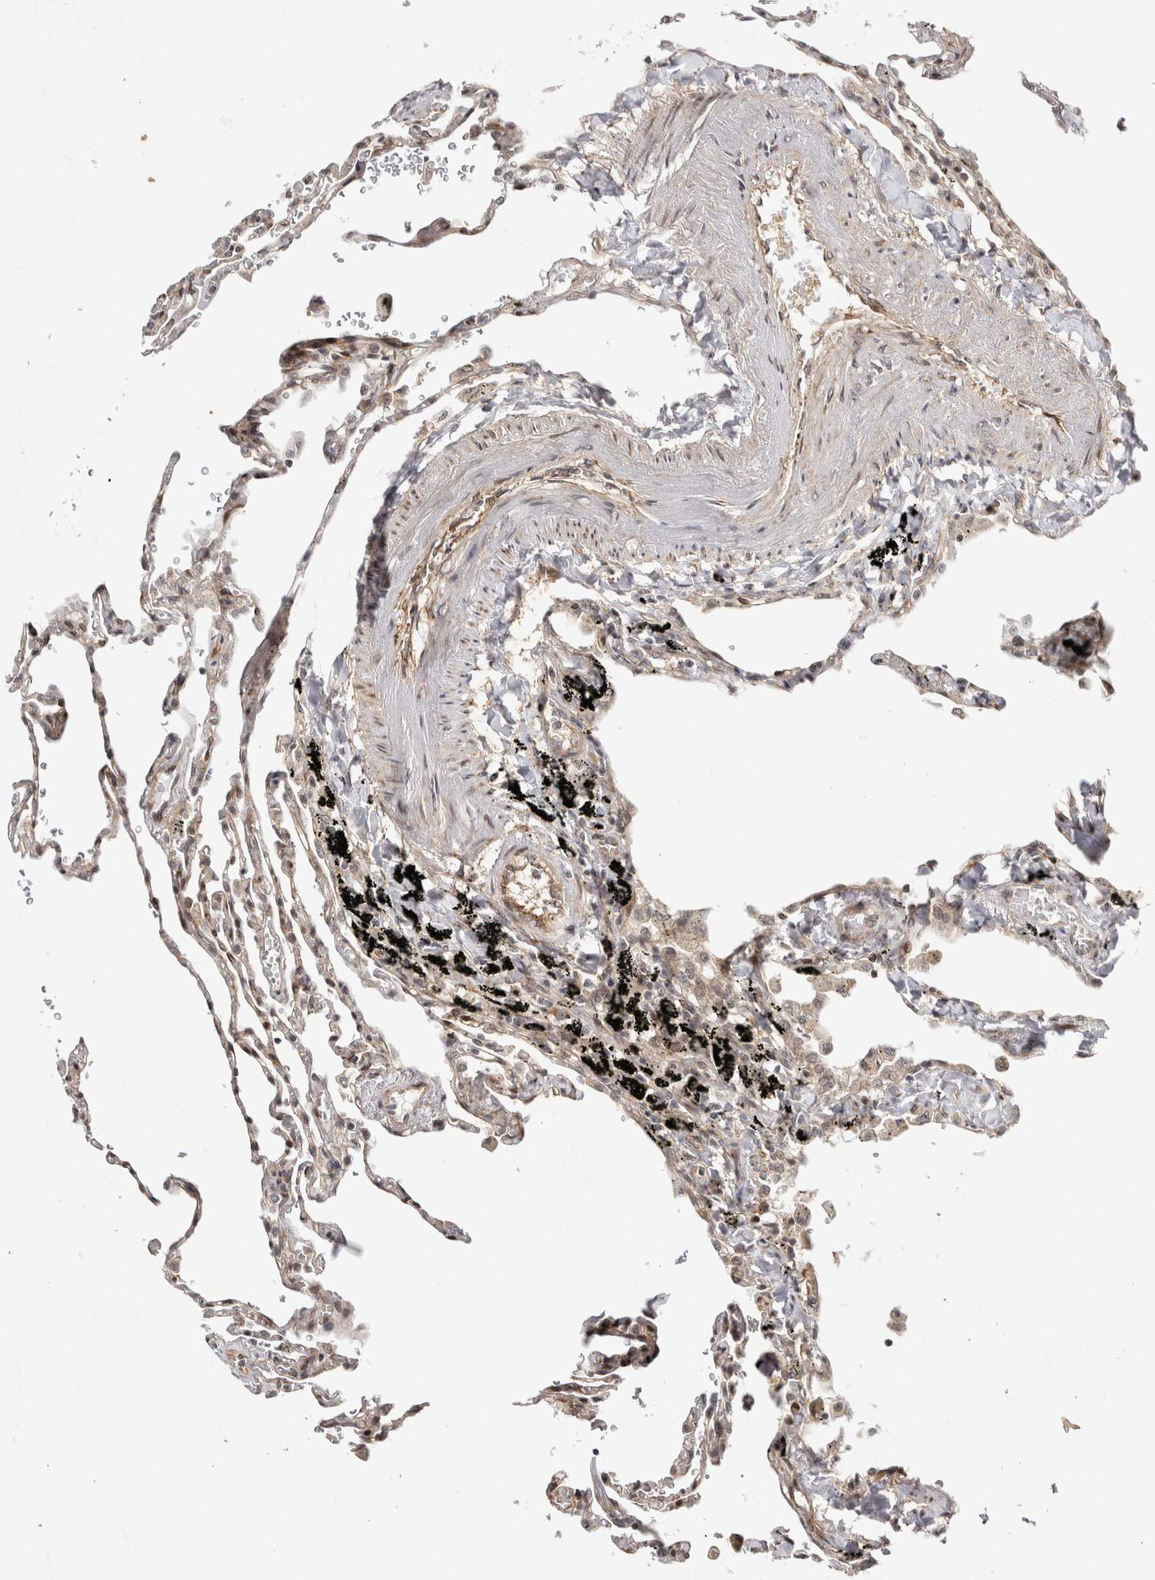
{"staining": {"intensity": "weak", "quantity": "<25%", "location": "nuclear"}, "tissue": "lung", "cell_type": "Alveolar cells", "image_type": "normal", "snomed": [{"axis": "morphology", "description": "Normal tissue, NOS"}, {"axis": "topography", "description": "Lung"}], "caption": "DAB (3,3'-diaminobenzidine) immunohistochemical staining of unremarkable human lung reveals no significant expression in alveolar cells.", "gene": "ZNF318", "patient": {"sex": "male", "age": 59}}